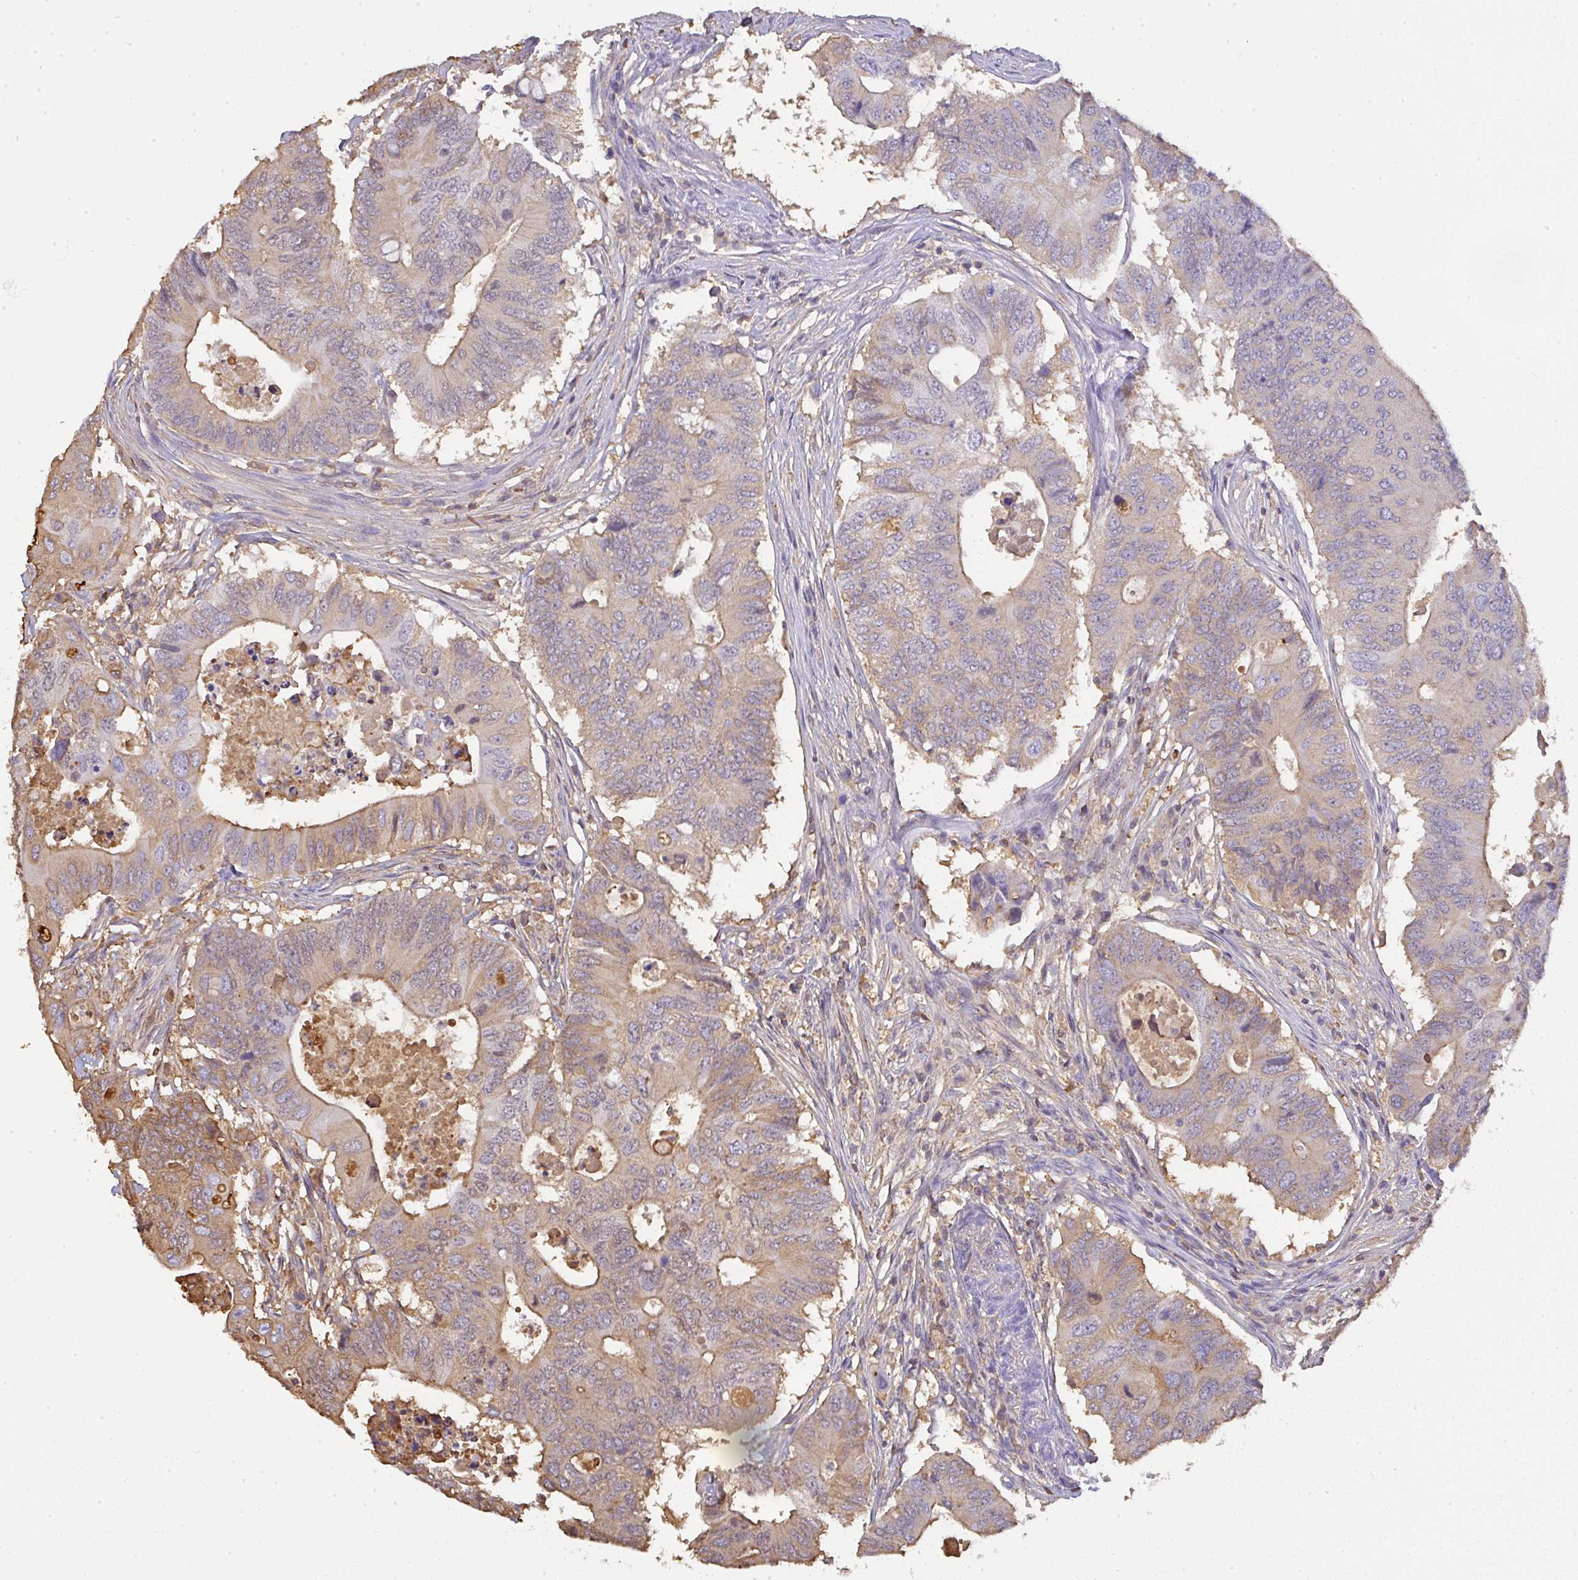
{"staining": {"intensity": "moderate", "quantity": "25%-75%", "location": "cytoplasmic/membranous"}, "tissue": "colorectal cancer", "cell_type": "Tumor cells", "image_type": "cancer", "snomed": [{"axis": "morphology", "description": "Adenocarcinoma, NOS"}, {"axis": "topography", "description": "Colon"}], "caption": "The immunohistochemical stain labels moderate cytoplasmic/membranous positivity in tumor cells of colorectal cancer tissue. (DAB (3,3'-diaminobenzidine) = brown stain, brightfield microscopy at high magnification).", "gene": "SMYD5", "patient": {"sex": "male", "age": 71}}